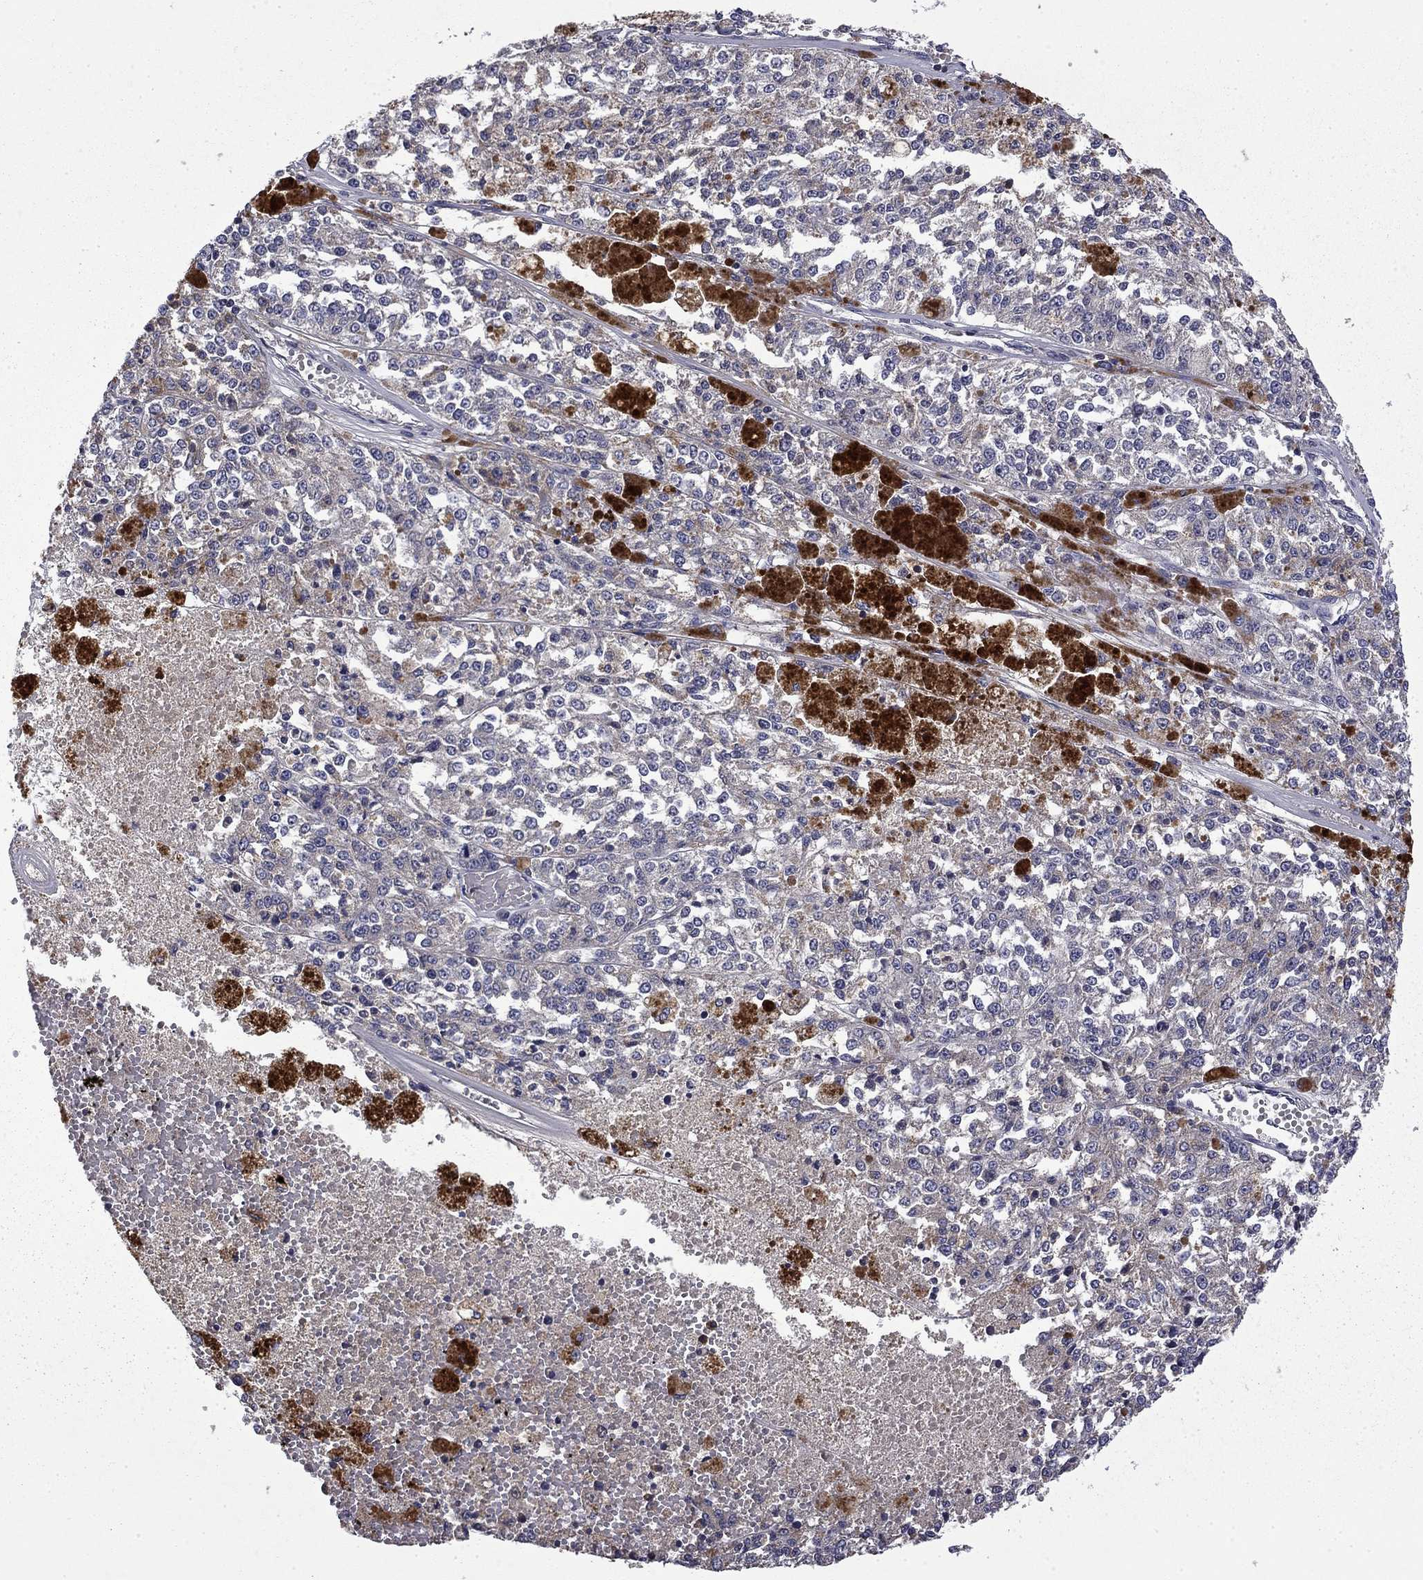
{"staining": {"intensity": "negative", "quantity": "none", "location": "none"}, "tissue": "melanoma", "cell_type": "Tumor cells", "image_type": "cancer", "snomed": [{"axis": "morphology", "description": "Malignant melanoma, Metastatic site"}, {"axis": "topography", "description": "Lymph node"}], "caption": "Immunohistochemistry histopathology image of human malignant melanoma (metastatic site) stained for a protein (brown), which demonstrates no staining in tumor cells. (Immunohistochemistry (ihc), brightfield microscopy, high magnification).", "gene": "CEACAM7", "patient": {"sex": "female", "age": 64}}